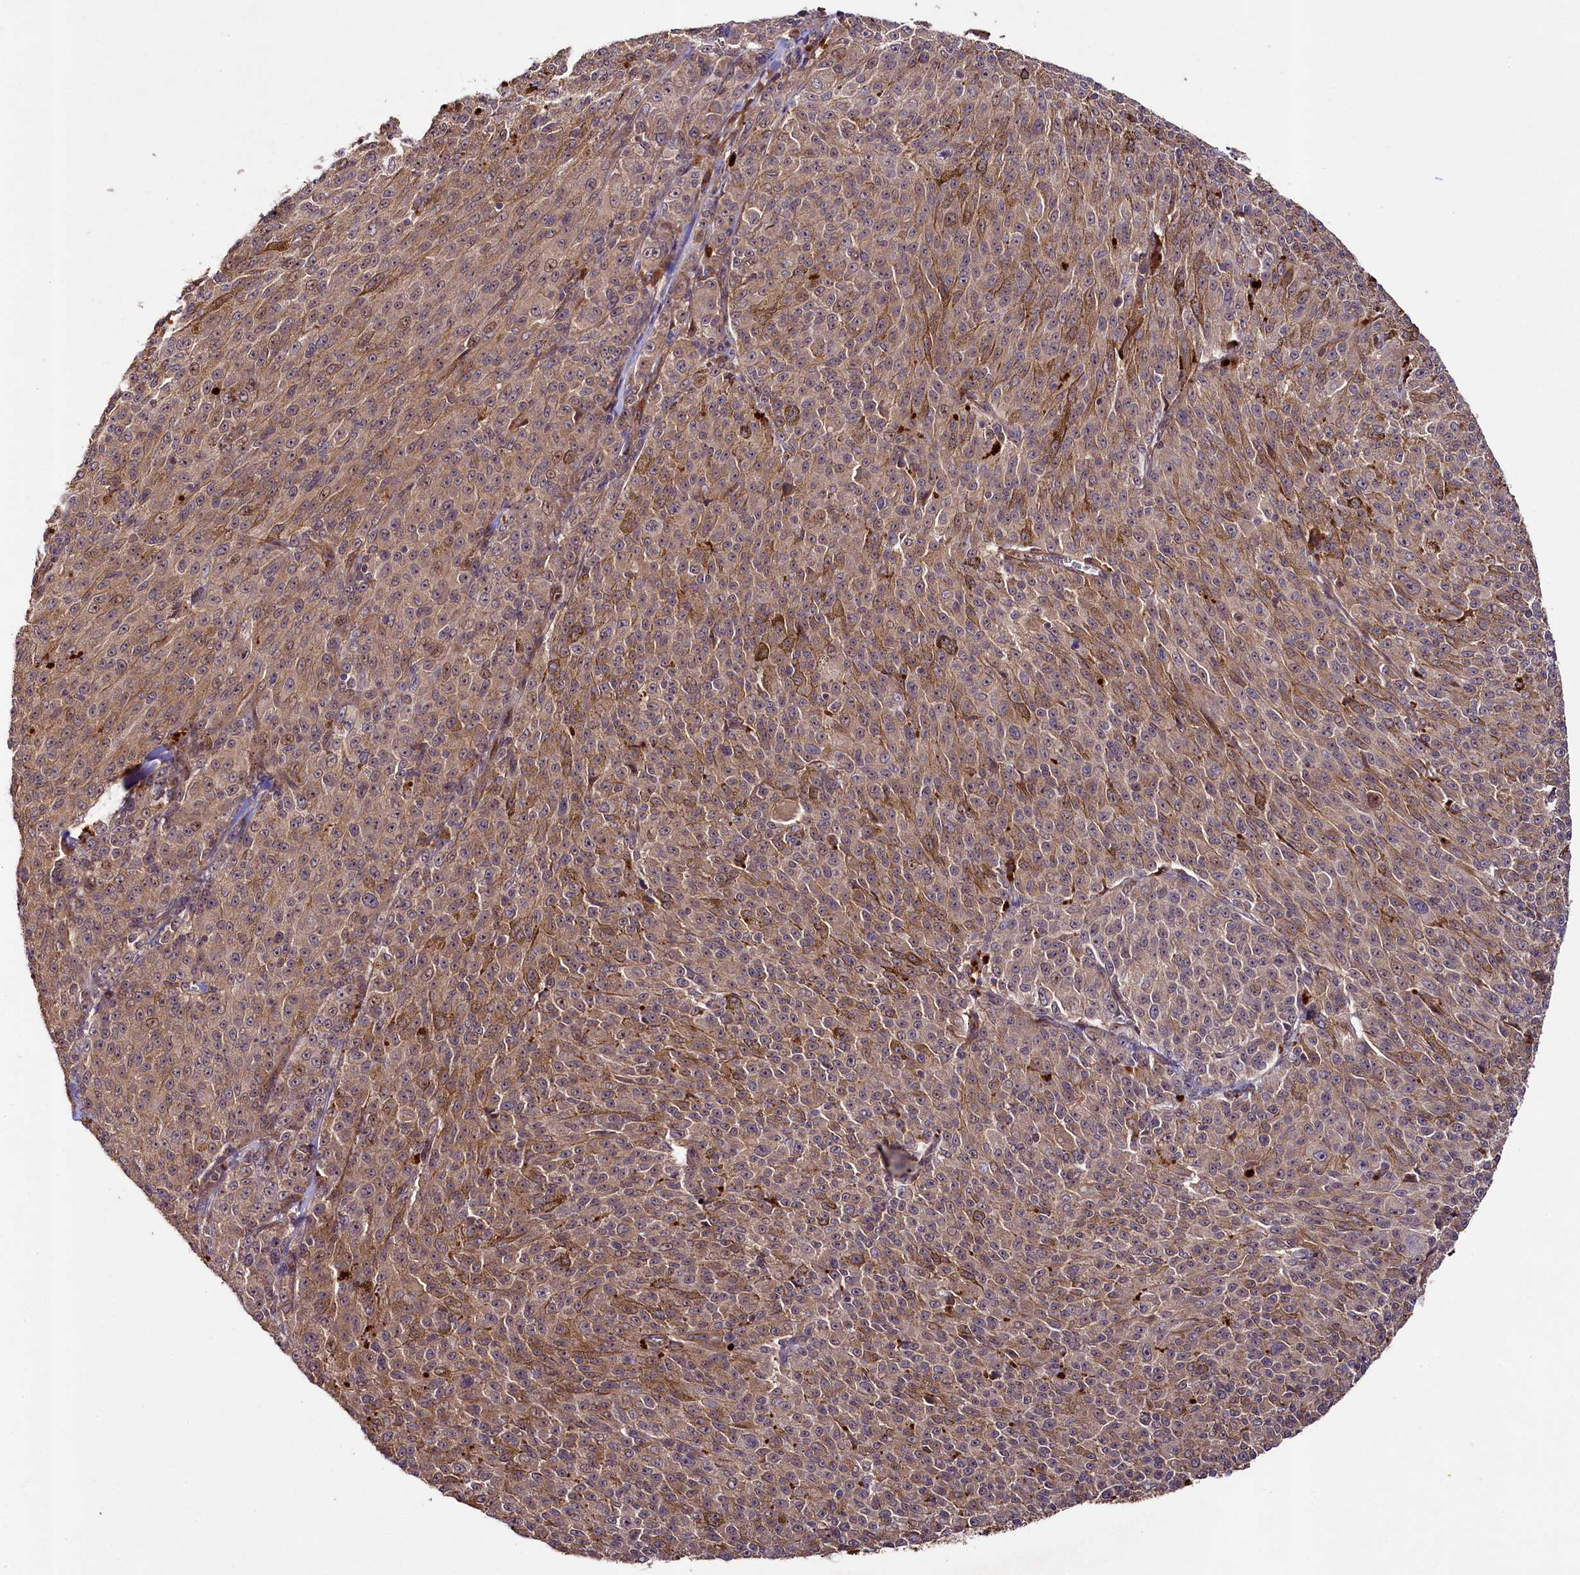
{"staining": {"intensity": "weak", "quantity": "25%-75%", "location": "cytoplasmic/membranous"}, "tissue": "melanoma", "cell_type": "Tumor cells", "image_type": "cancer", "snomed": [{"axis": "morphology", "description": "Malignant melanoma, NOS"}, {"axis": "topography", "description": "Skin"}], "caption": "Melanoma was stained to show a protein in brown. There is low levels of weak cytoplasmic/membranous positivity in about 25%-75% of tumor cells.", "gene": "CCDC102A", "patient": {"sex": "female", "age": 52}}